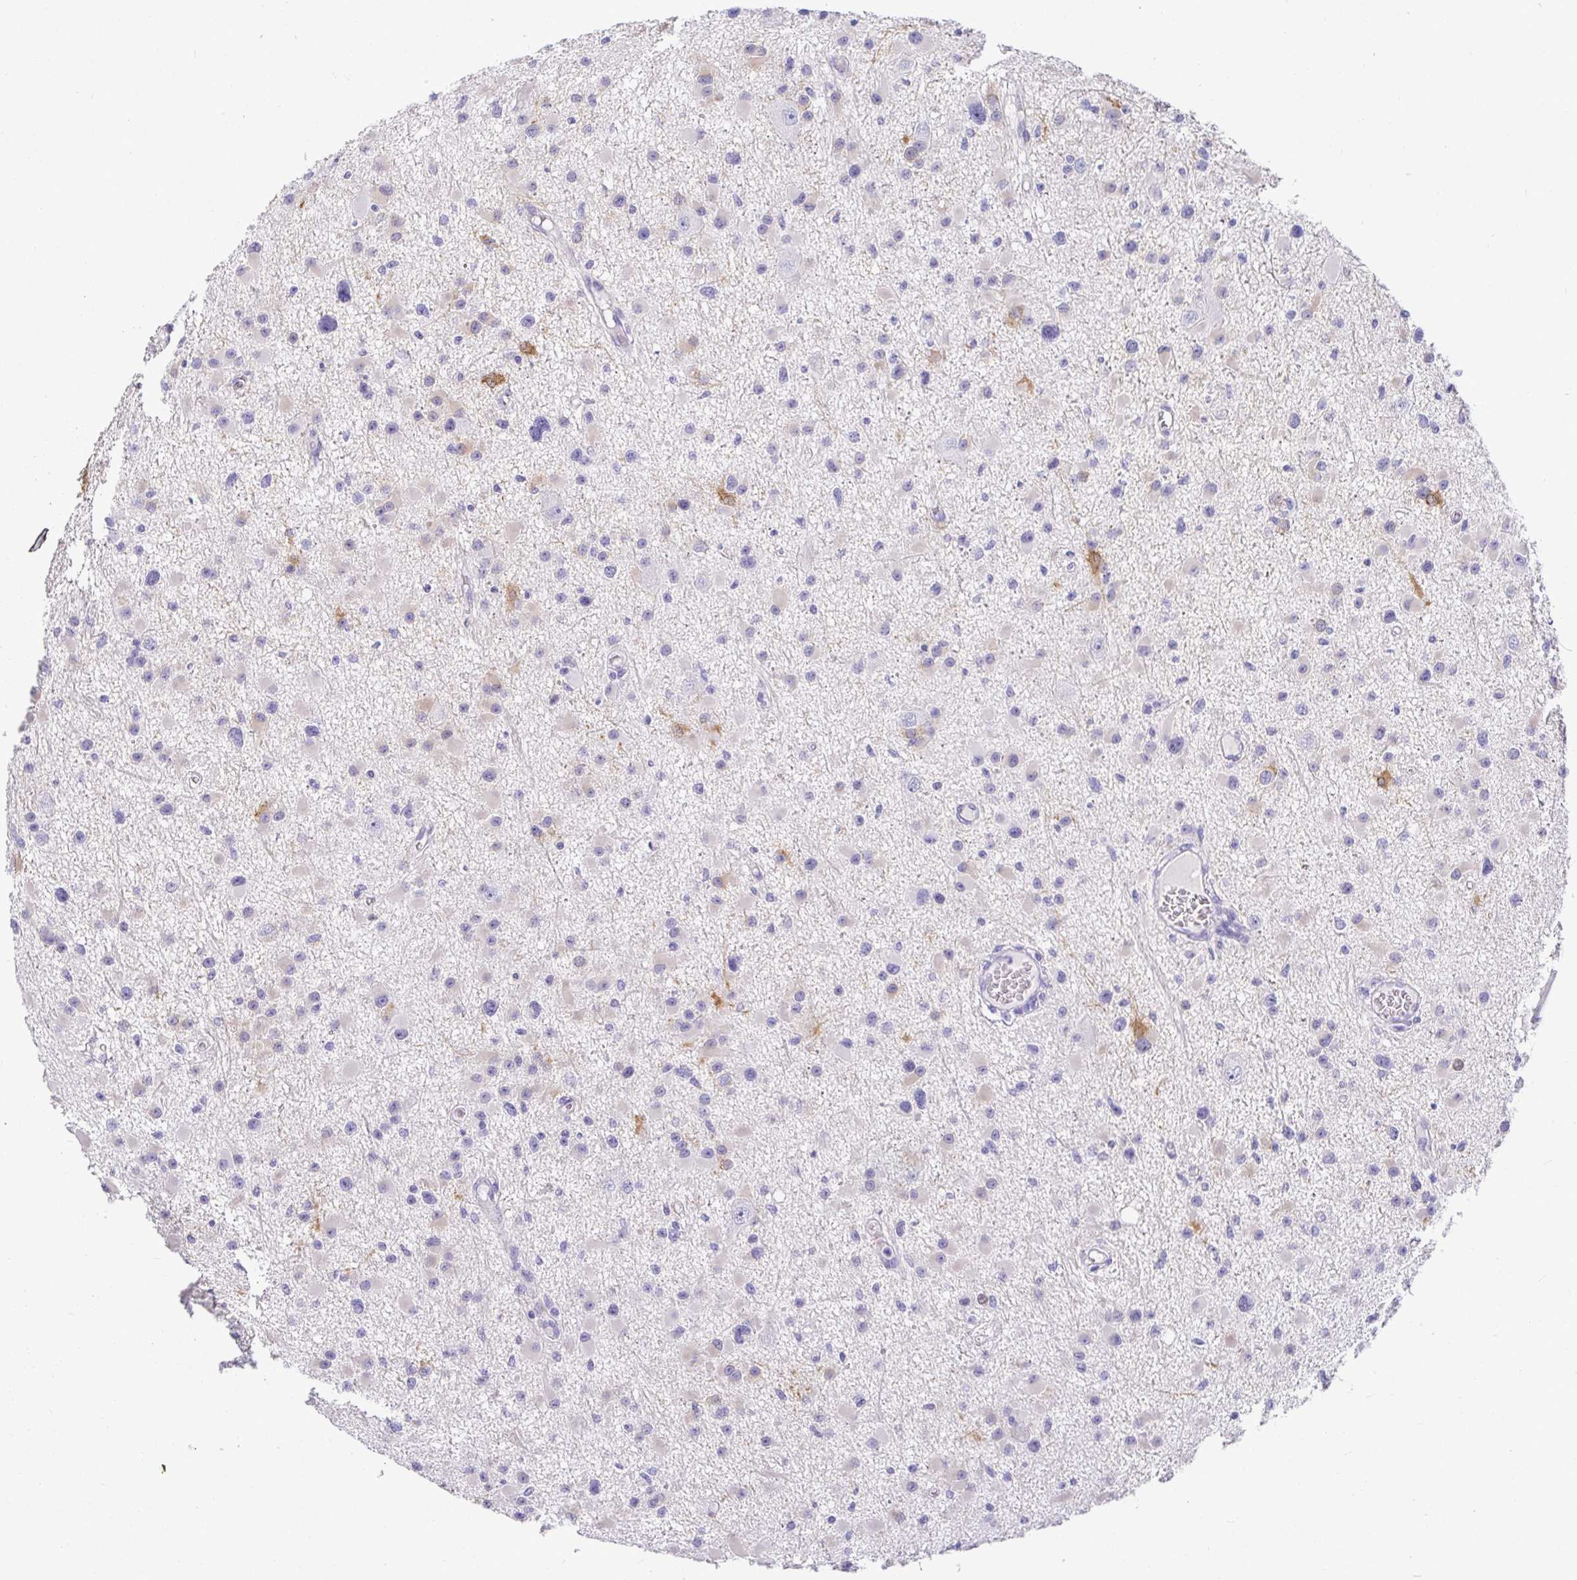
{"staining": {"intensity": "negative", "quantity": "none", "location": "none"}, "tissue": "glioma", "cell_type": "Tumor cells", "image_type": "cancer", "snomed": [{"axis": "morphology", "description": "Glioma, malignant, High grade"}, {"axis": "topography", "description": "Brain"}], "caption": "Immunohistochemistry (IHC) photomicrograph of human malignant high-grade glioma stained for a protein (brown), which demonstrates no positivity in tumor cells.", "gene": "TMEM241", "patient": {"sex": "male", "age": 54}}